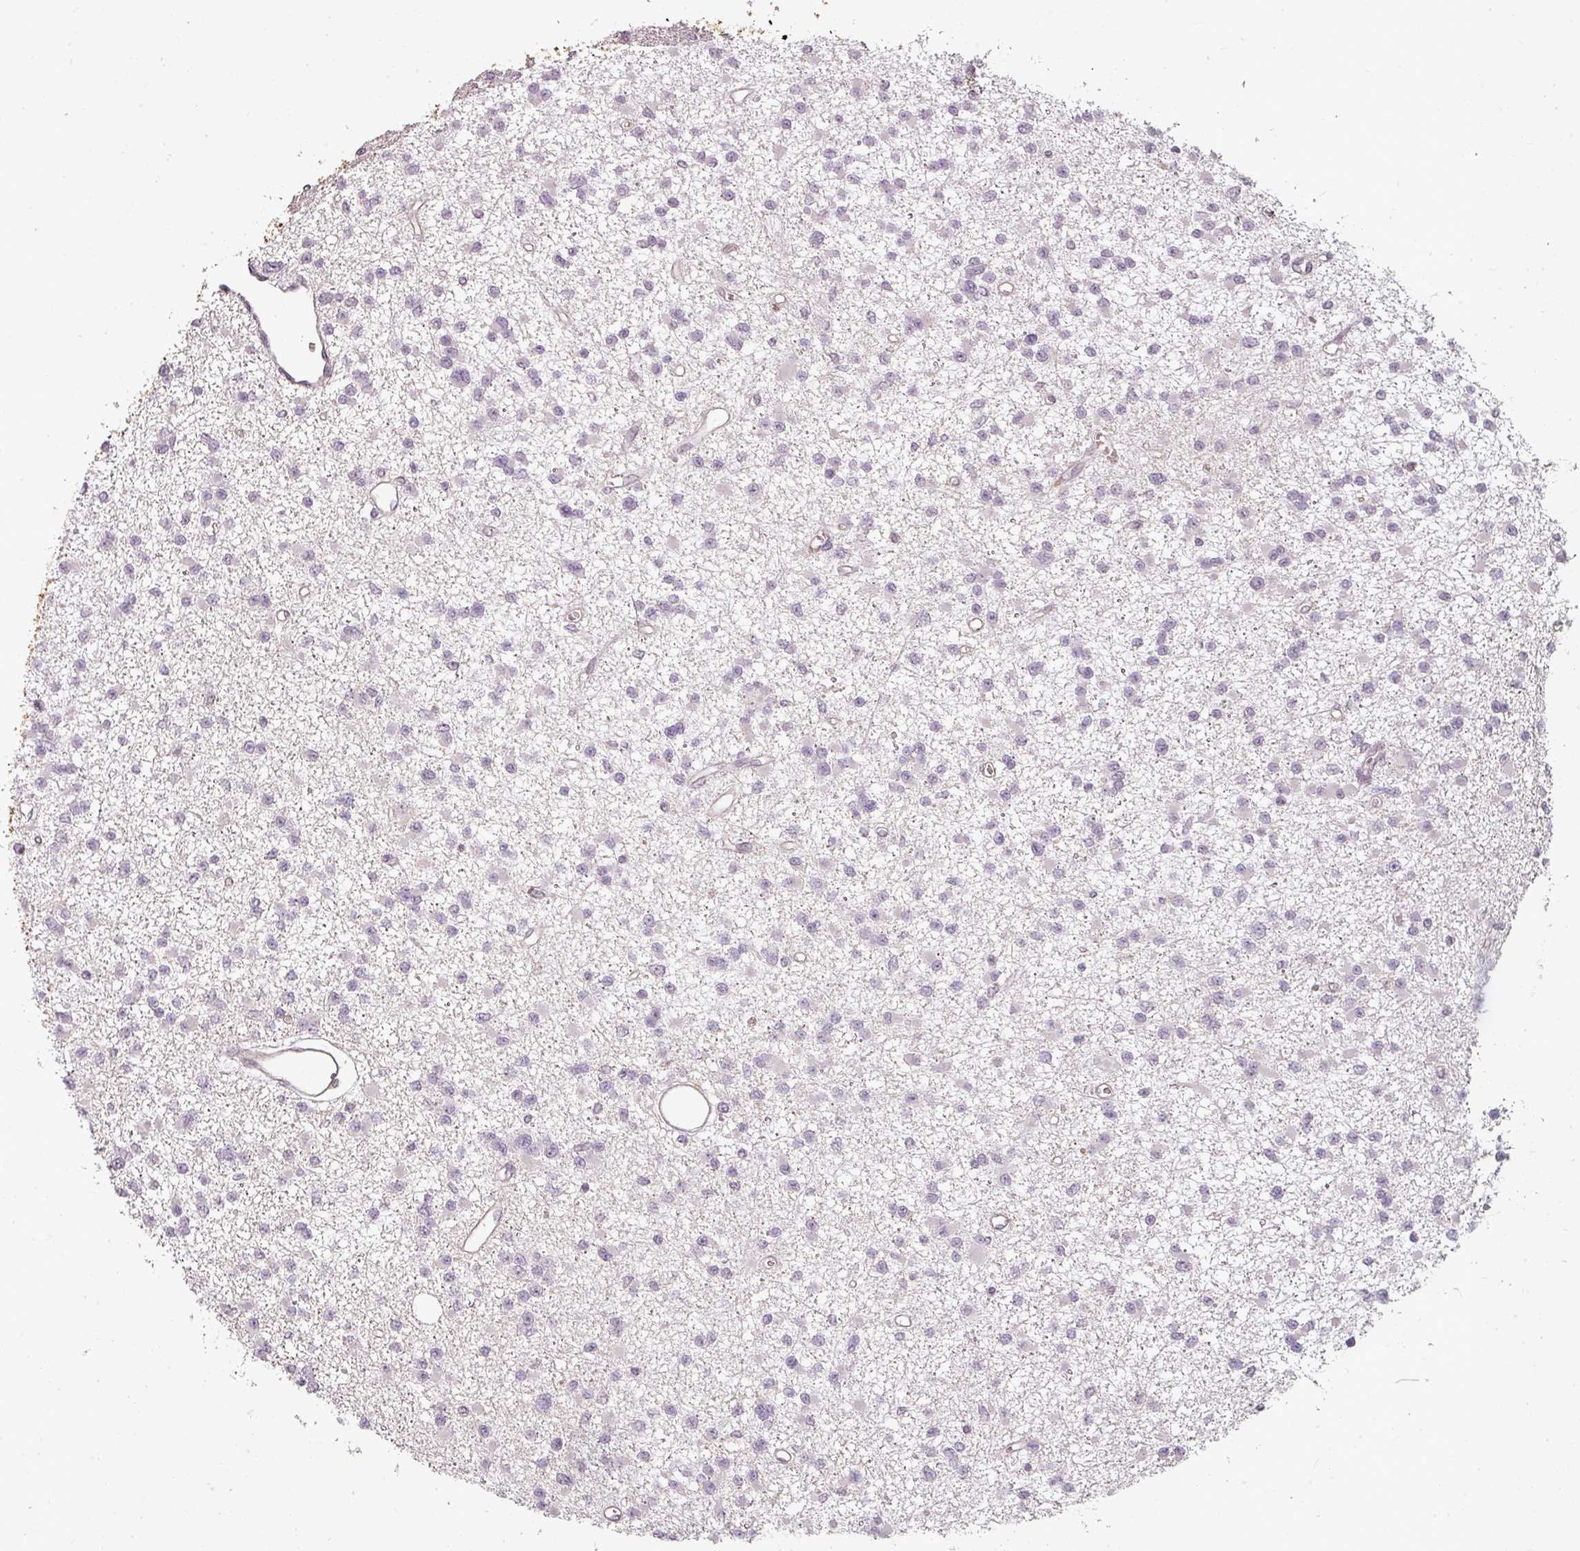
{"staining": {"intensity": "negative", "quantity": "none", "location": "none"}, "tissue": "glioma", "cell_type": "Tumor cells", "image_type": "cancer", "snomed": [{"axis": "morphology", "description": "Glioma, malignant, Low grade"}, {"axis": "topography", "description": "Brain"}], "caption": "Glioma stained for a protein using IHC reveals no expression tumor cells.", "gene": "CLIC1", "patient": {"sex": "female", "age": 22}}